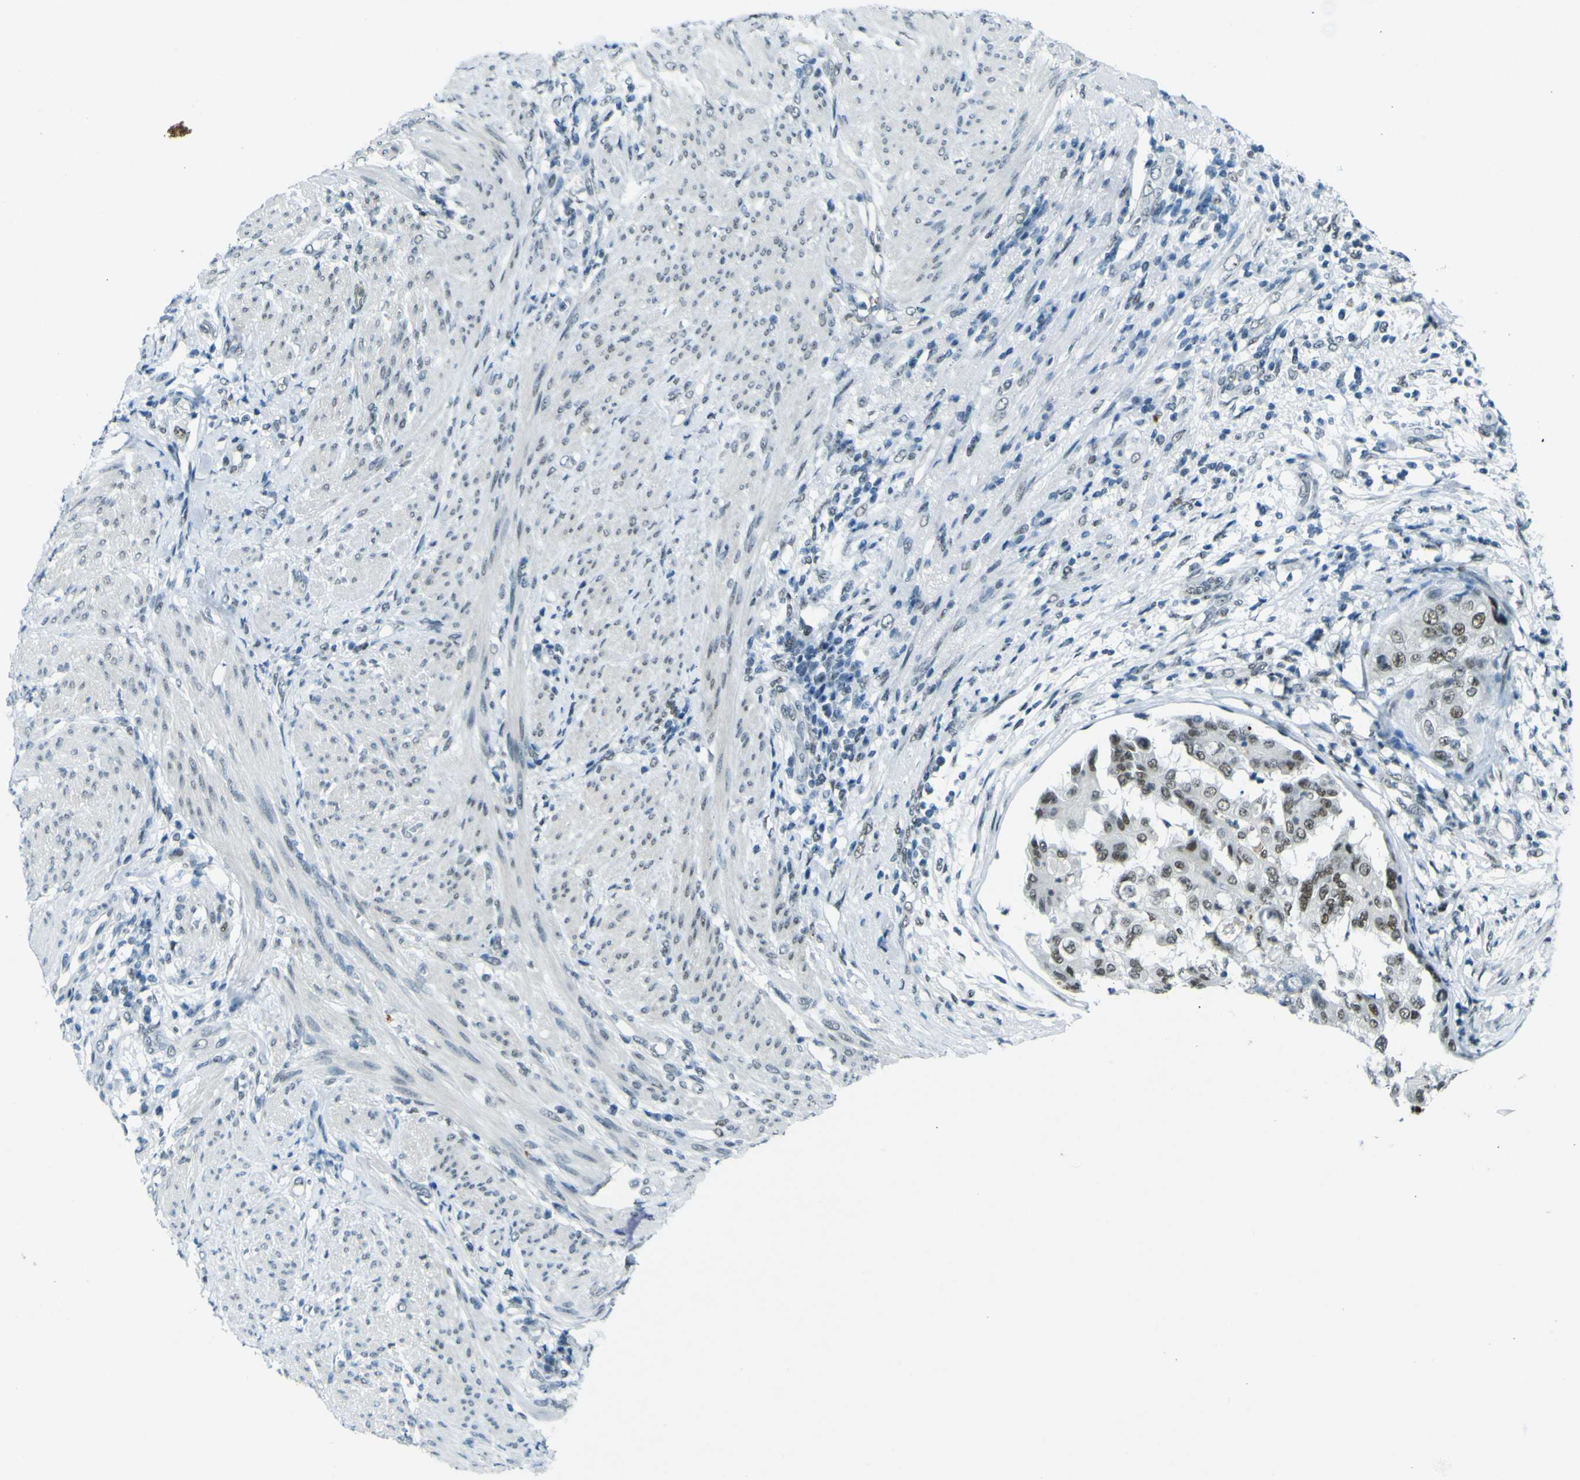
{"staining": {"intensity": "weak", "quantity": ">75%", "location": "nuclear"}, "tissue": "endometrial cancer", "cell_type": "Tumor cells", "image_type": "cancer", "snomed": [{"axis": "morphology", "description": "Adenocarcinoma, NOS"}, {"axis": "topography", "description": "Endometrium"}], "caption": "Immunohistochemical staining of human endometrial adenocarcinoma shows low levels of weak nuclear staining in approximately >75% of tumor cells. The protein of interest is shown in brown color, while the nuclei are stained blue.", "gene": "CEBPG", "patient": {"sex": "female", "age": 85}}